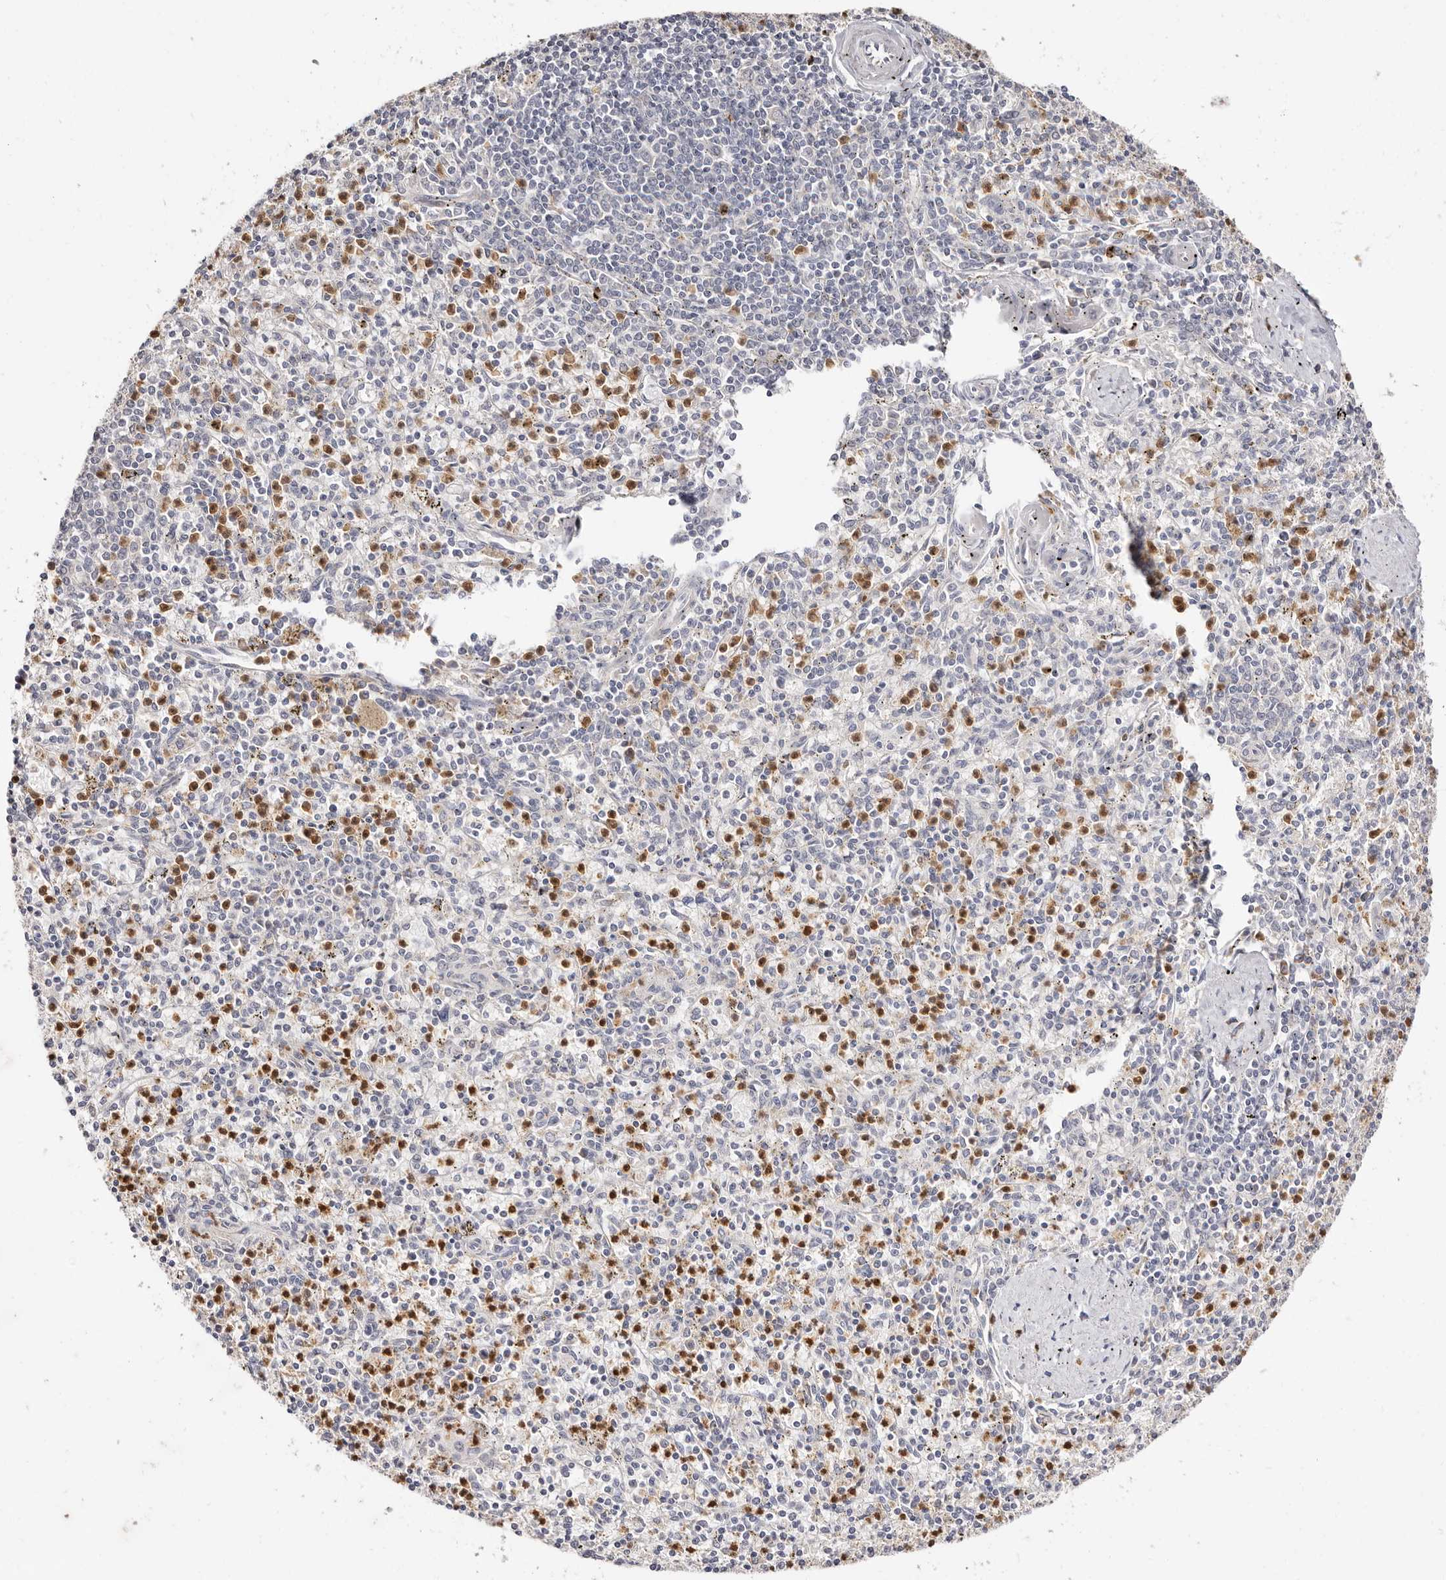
{"staining": {"intensity": "strong", "quantity": "<25%", "location": "nuclear"}, "tissue": "spleen", "cell_type": "Cells in red pulp", "image_type": "normal", "snomed": [{"axis": "morphology", "description": "Normal tissue, NOS"}, {"axis": "topography", "description": "Spleen"}], "caption": "Spleen stained with IHC demonstrates strong nuclear staining in approximately <25% of cells in red pulp. Using DAB (3,3'-diaminobenzidine) (brown) and hematoxylin (blue) stains, captured at high magnification using brightfield microscopy.", "gene": "BCL2L15", "patient": {"sex": "male", "age": 72}}